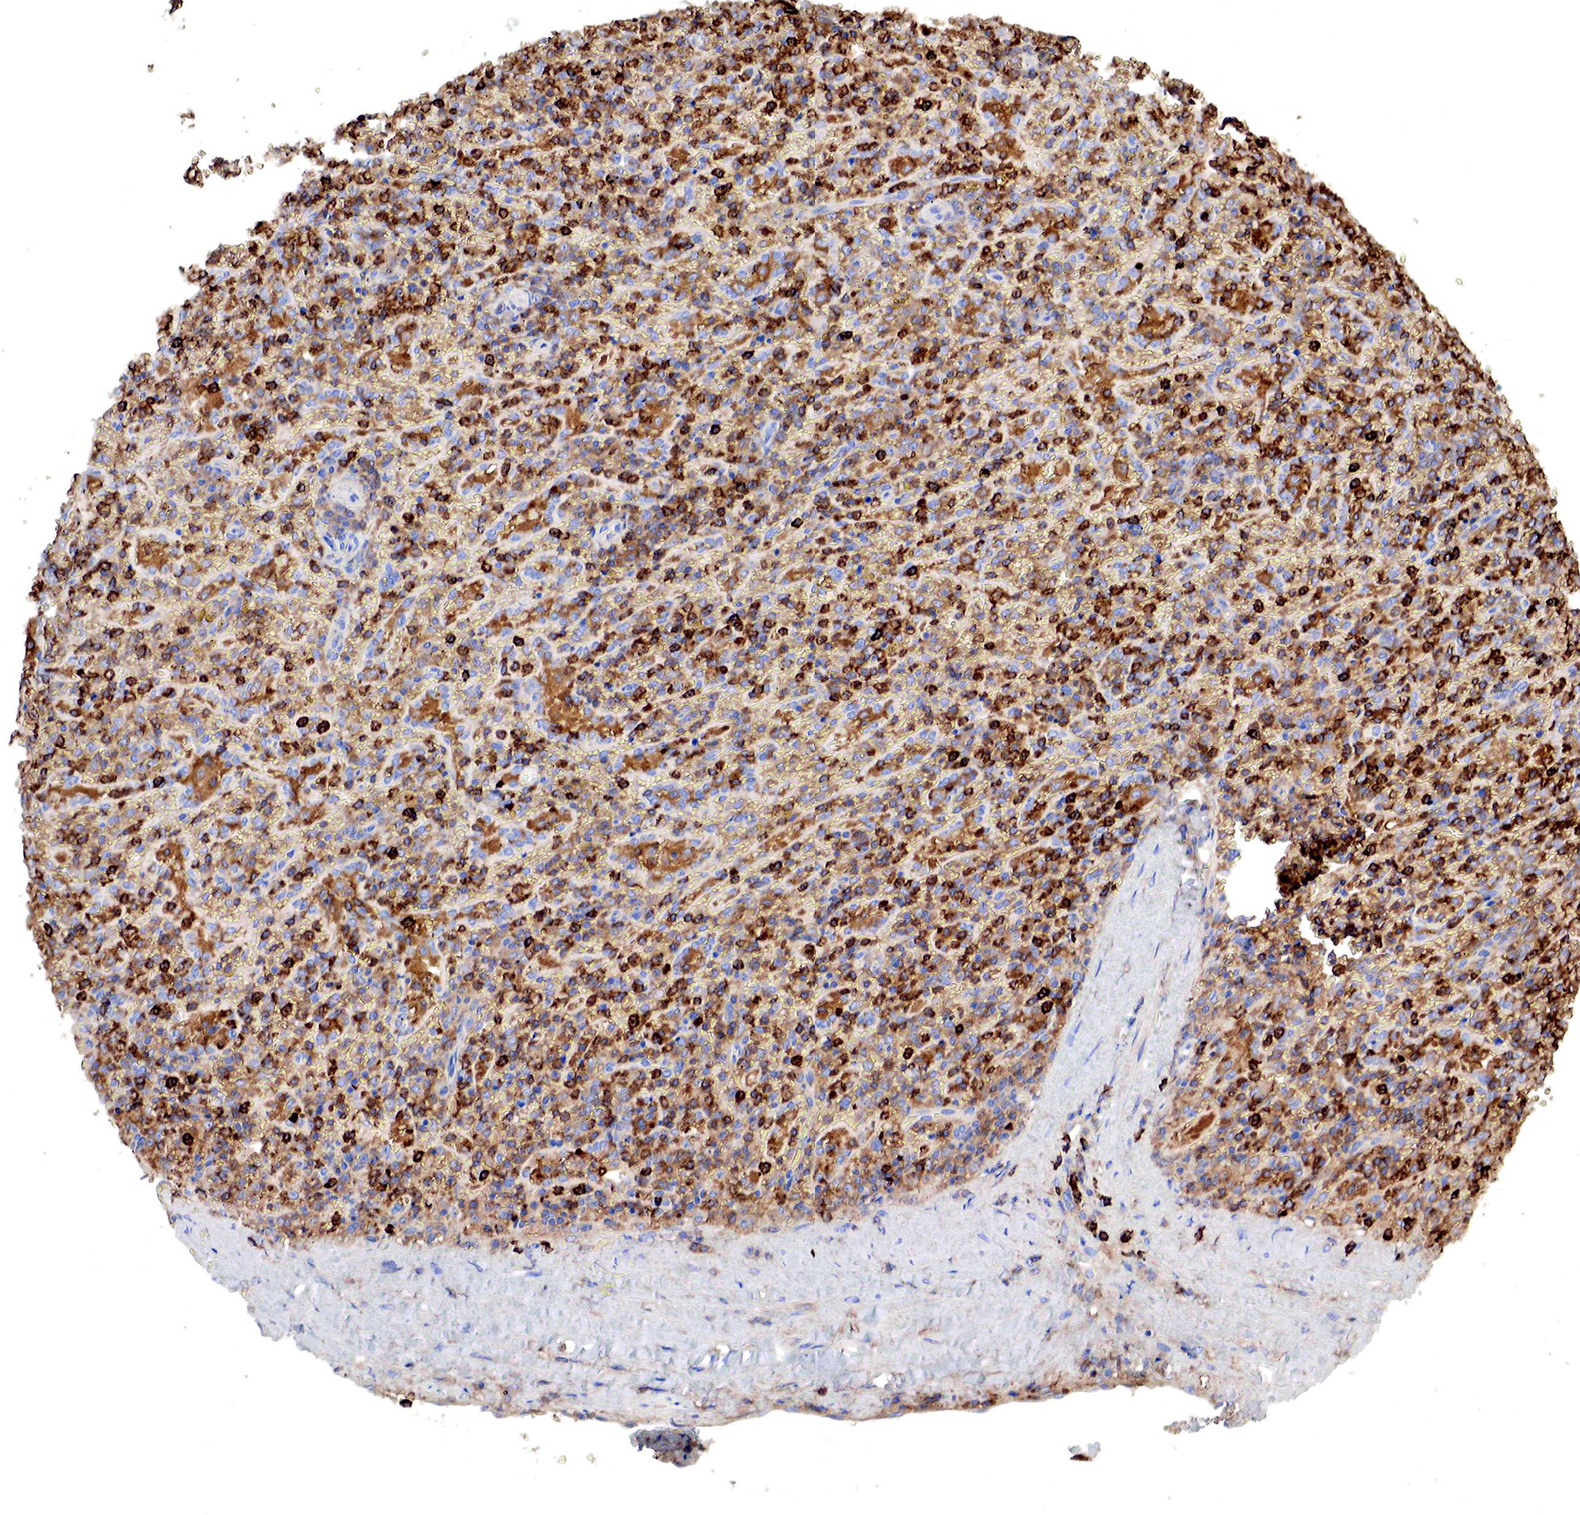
{"staining": {"intensity": "strong", "quantity": ">75%", "location": "cytoplasmic/membranous"}, "tissue": "lymphoma", "cell_type": "Tumor cells", "image_type": "cancer", "snomed": [{"axis": "morphology", "description": "Malignant lymphoma, non-Hodgkin's type, High grade"}, {"axis": "topography", "description": "Spleen"}, {"axis": "topography", "description": "Lymph node"}], "caption": "A photomicrograph of lymphoma stained for a protein reveals strong cytoplasmic/membranous brown staining in tumor cells.", "gene": "G6PD", "patient": {"sex": "female", "age": 70}}